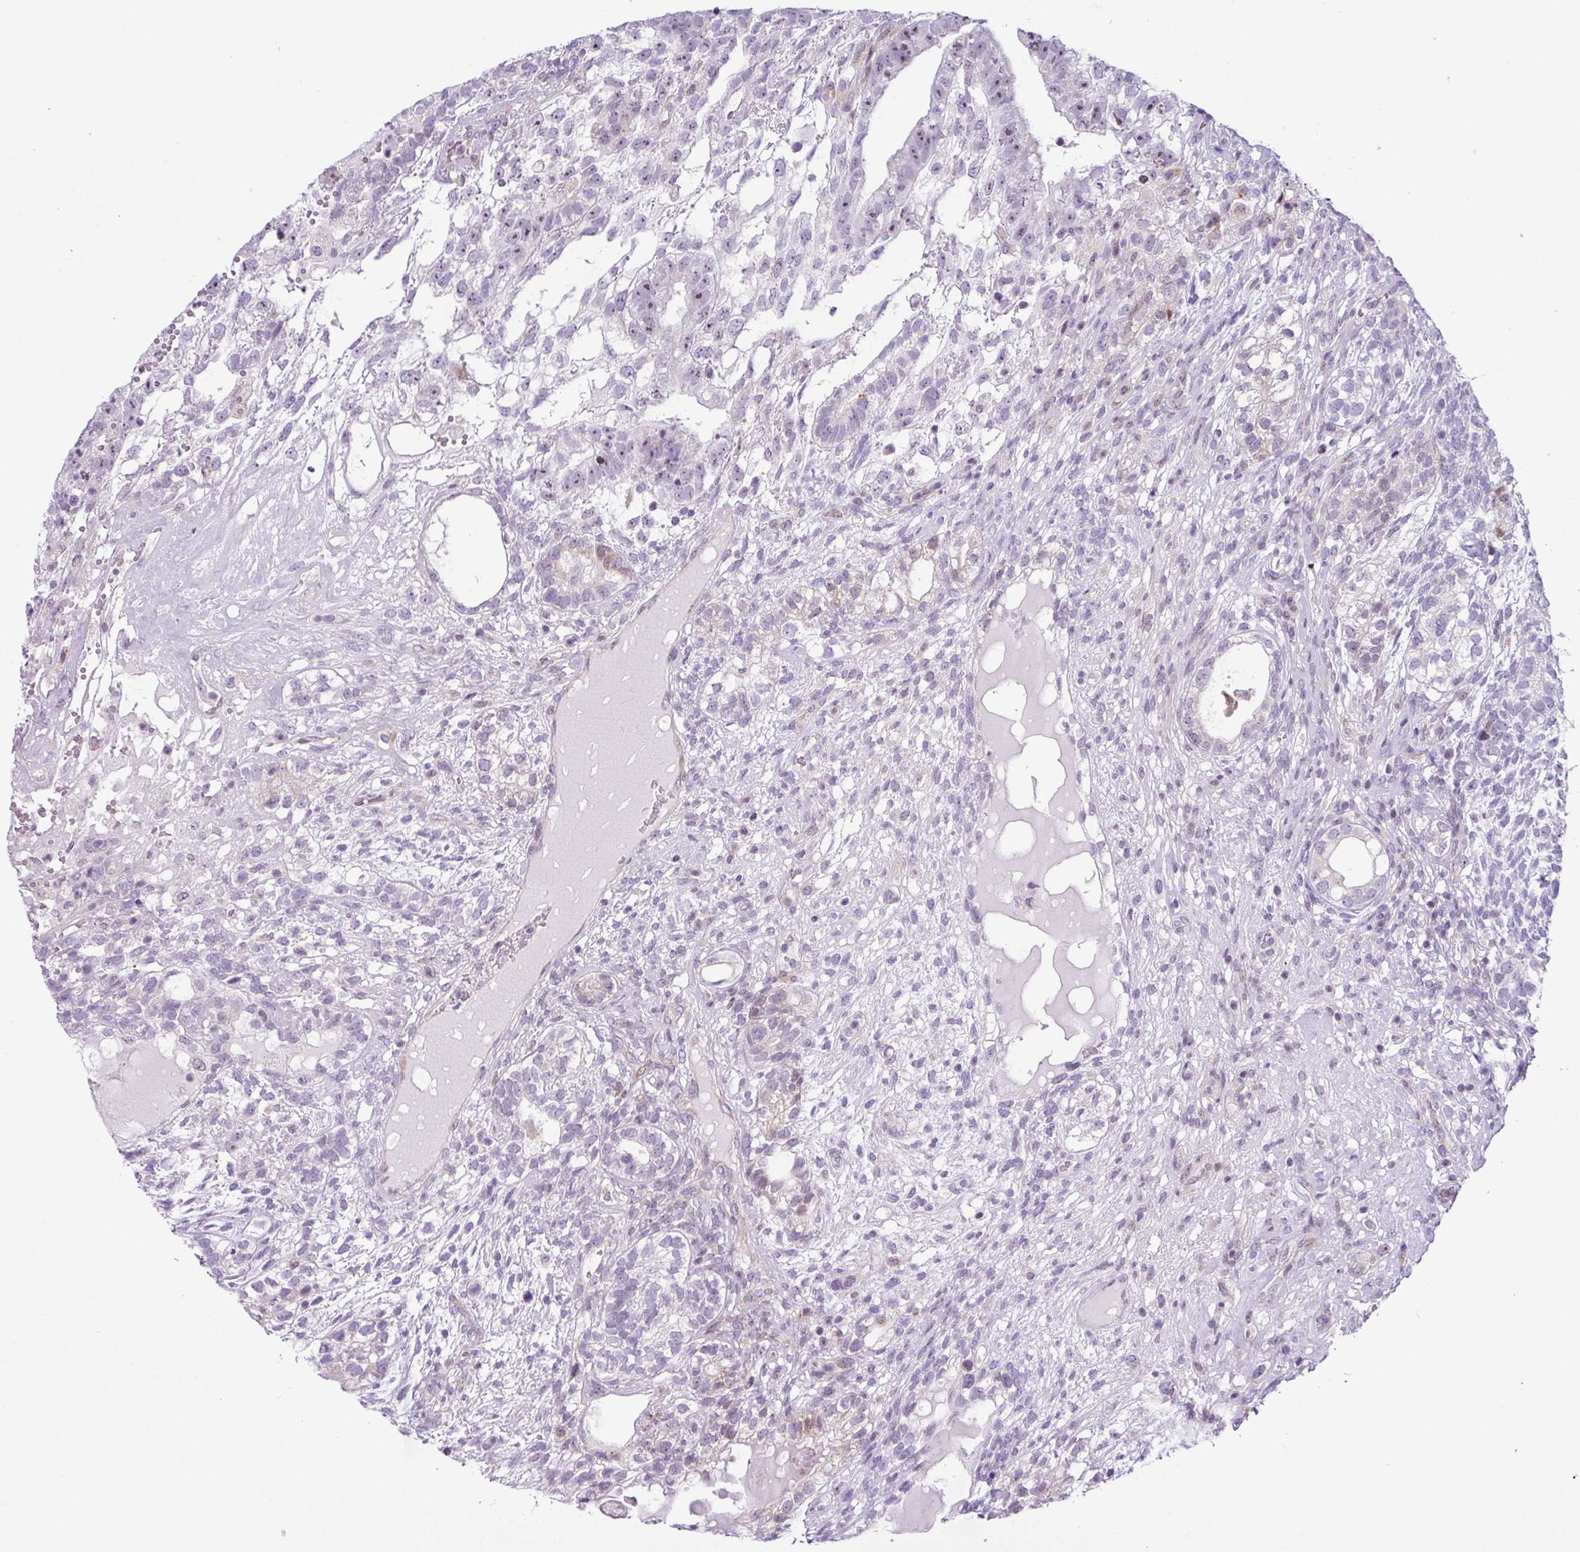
{"staining": {"intensity": "negative", "quantity": "none", "location": "none"}, "tissue": "testis cancer", "cell_type": "Tumor cells", "image_type": "cancer", "snomed": [{"axis": "morphology", "description": "Seminoma, NOS"}, {"axis": "morphology", "description": "Carcinoma, Embryonal, NOS"}, {"axis": "topography", "description": "Testis"}], "caption": "Seminoma (testis) stained for a protein using IHC shows no positivity tumor cells.", "gene": "NDUFB2", "patient": {"sex": "male", "age": 41}}